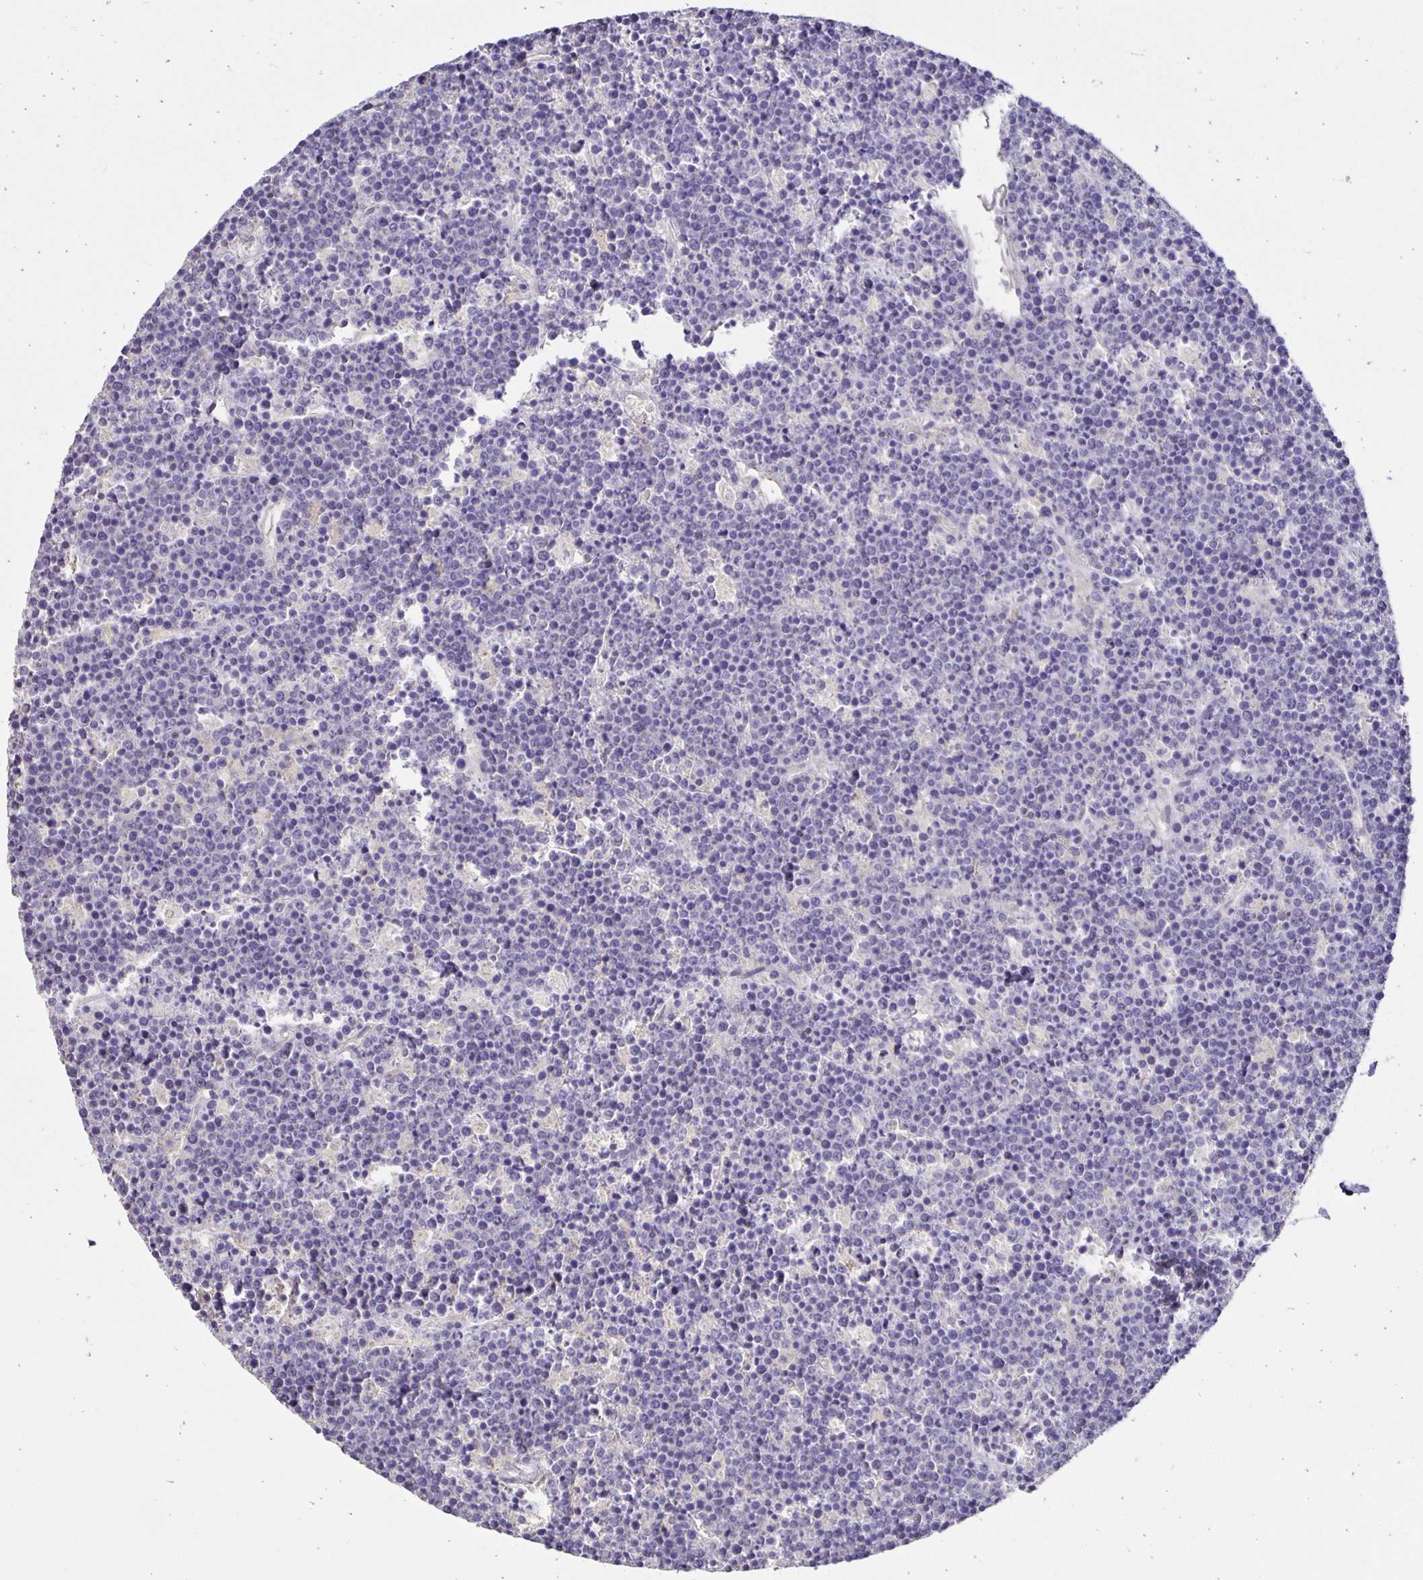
{"staining": {"intensity": "negative", "quantity": "none", "location": "none"}, "tissue": "lymphoma", "cell_type": "Tumor cells", "image_type": "cancer", "snomed": [{"axis": "morphology", "description": "Malignant lymphoma, non-Hodgkin's type, High grade"}, {"axis": "topography", "description": "Ovary"}], "caption": "Histopathology image shows no protein staining in tumor cells of lymphoma tissue. The staining is performed using DAB brown chromogen with nuclei counter-stained in using hematoxylin.", "gene": "PNPLA3", "patient": {"sex": "female", "age": 56}}